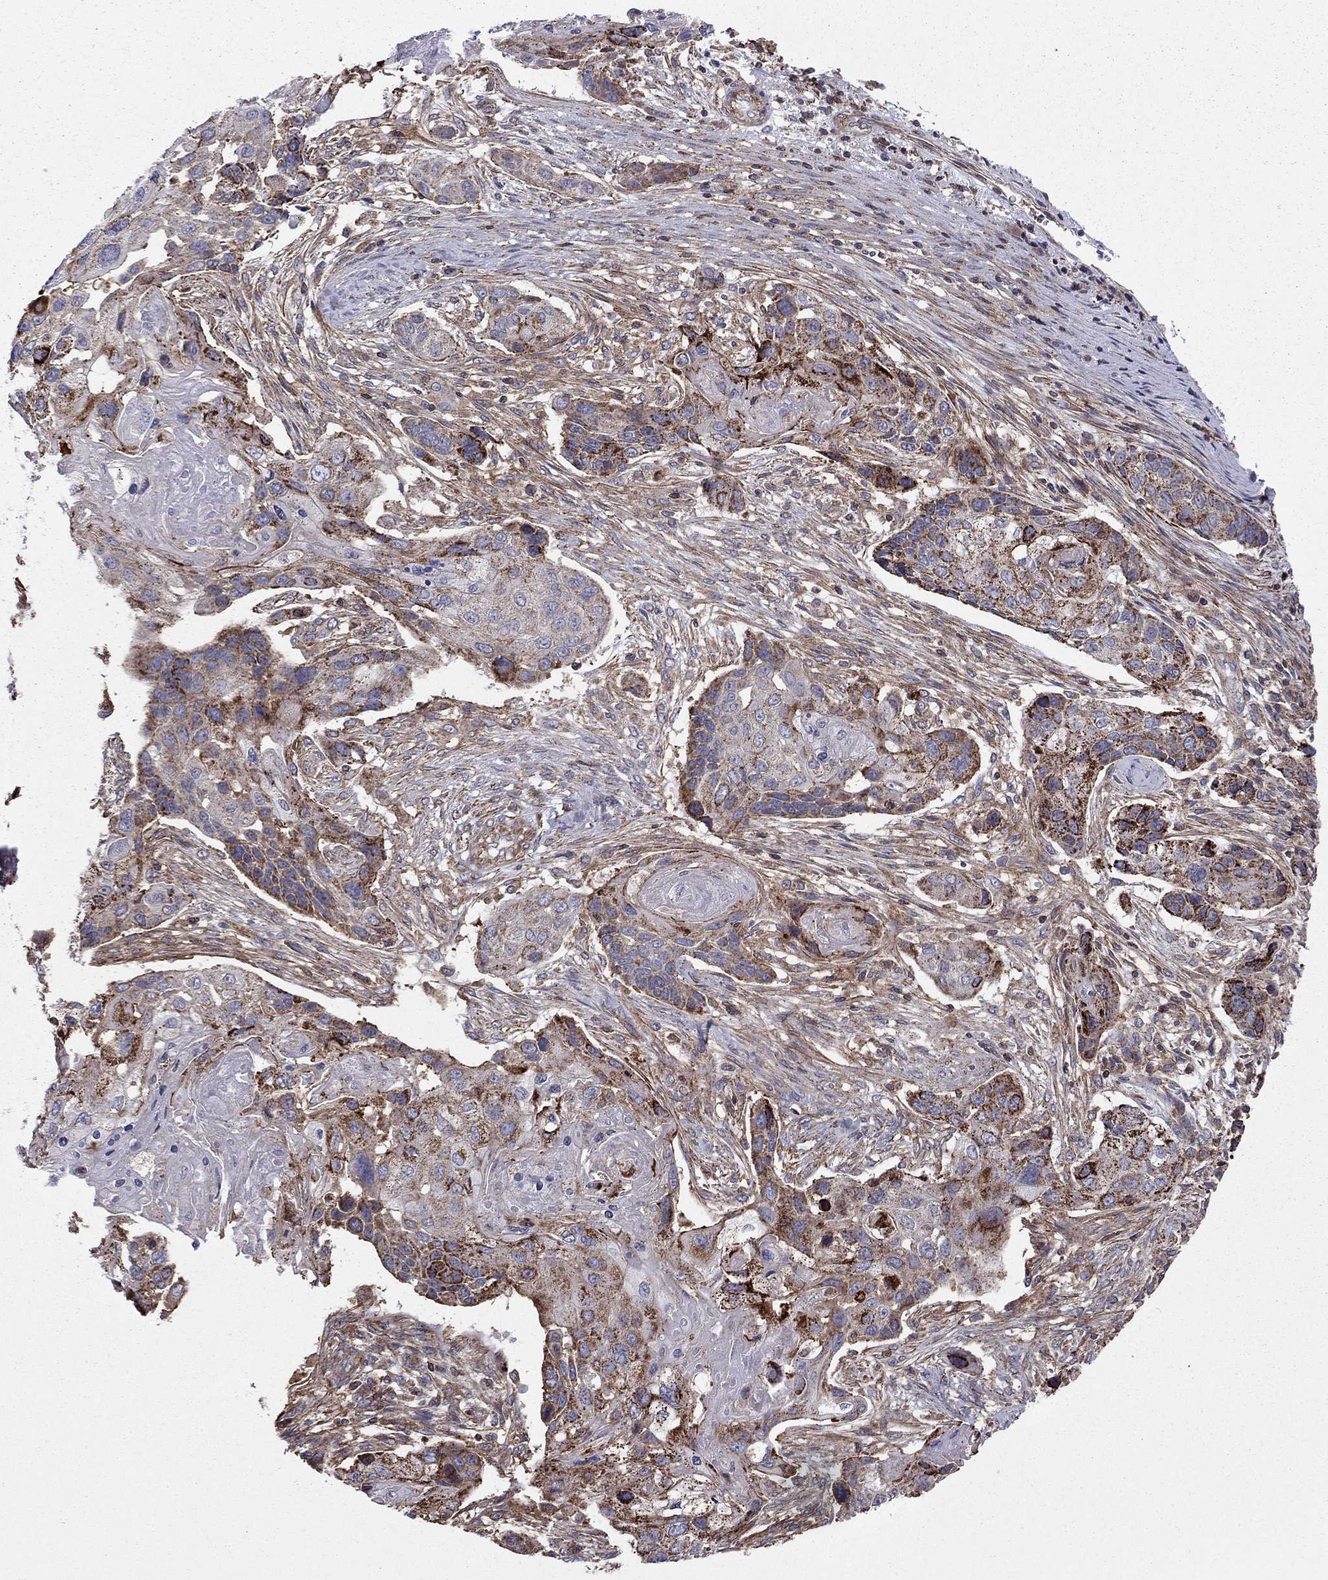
{"staining": {"intensity": "strong", "quantity": "<25%", "location": "cytoplasmic/membranous"}, "tissue": "lung cancer", "cell_type": "Tumor cells", "image_type": "cancer", "snomed": [{"axis": "morphology", "description": "Normal tissue, NOS"}, {"axis": "morphology", "description": "Squamous cell carcinoma, NOS"}, {"axis": "topography", "description": "Bronchus"}, {"axis": "topography", "description": "Lung"}], "caption": "The photomicrograph demonstrates staining of lung cancer, revealing strong cytoplasmic/membranous protein expression (brown color) within tumor cells.", "gene": "ALG6", "patient": {"sex": "male", "age": 69}}